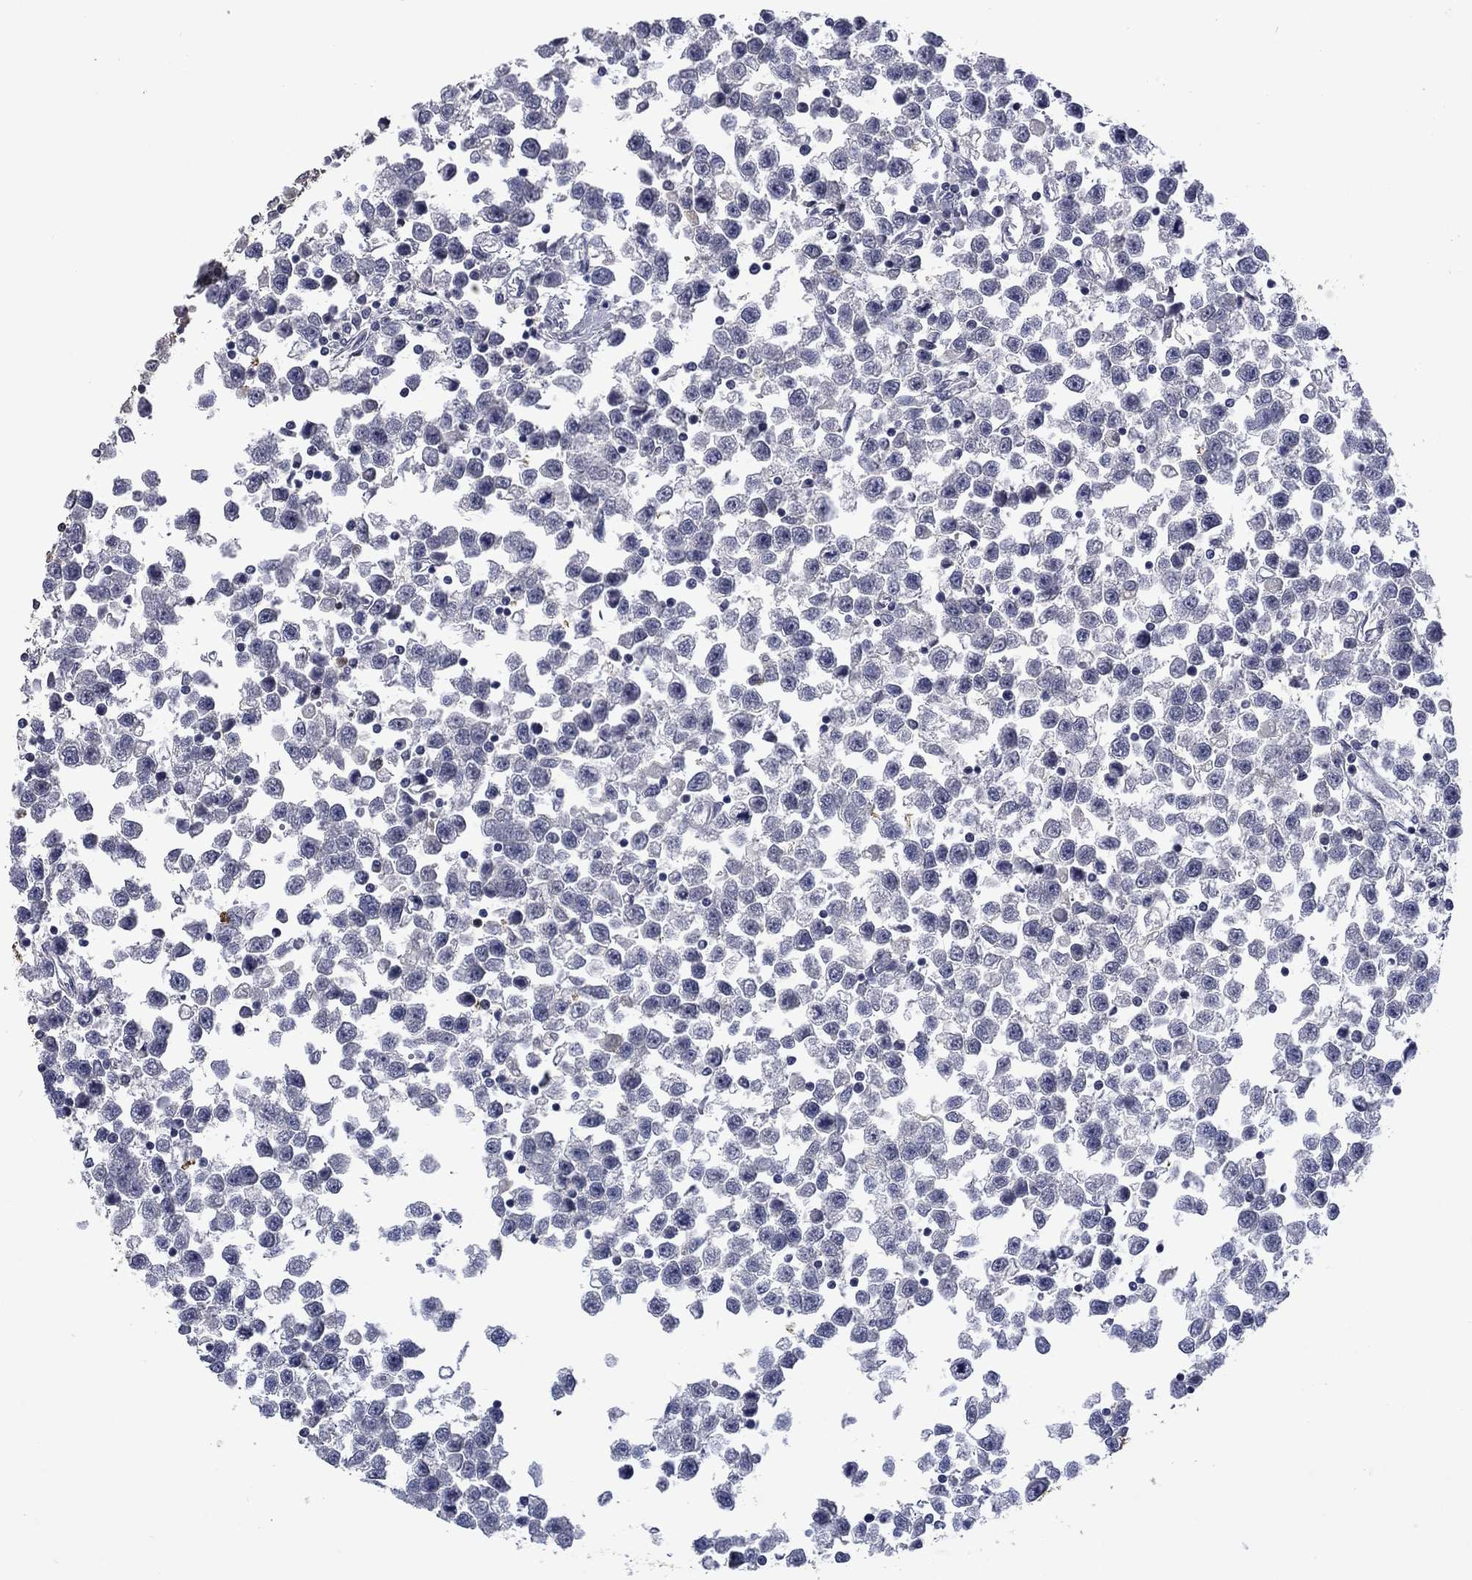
{"staining": {"intensity": "negative", "quantity": "none", "location": "none"}, "tissue": "testis cancer", "cell_type": "Tumor cells", "image_type": "cancer", "snomed": [{"axis": "morphology", "description": "Seminoma, NOS"}, {"axis": "topography", "description": "Testis"}], "caption": "Human testis cancer (seminoma) stained for a protein using immunohistochemistry (IHC) displays no positivity in tumor cells.", "gene": "CBR1", "patient": {"sex": "male", "age": 34}}